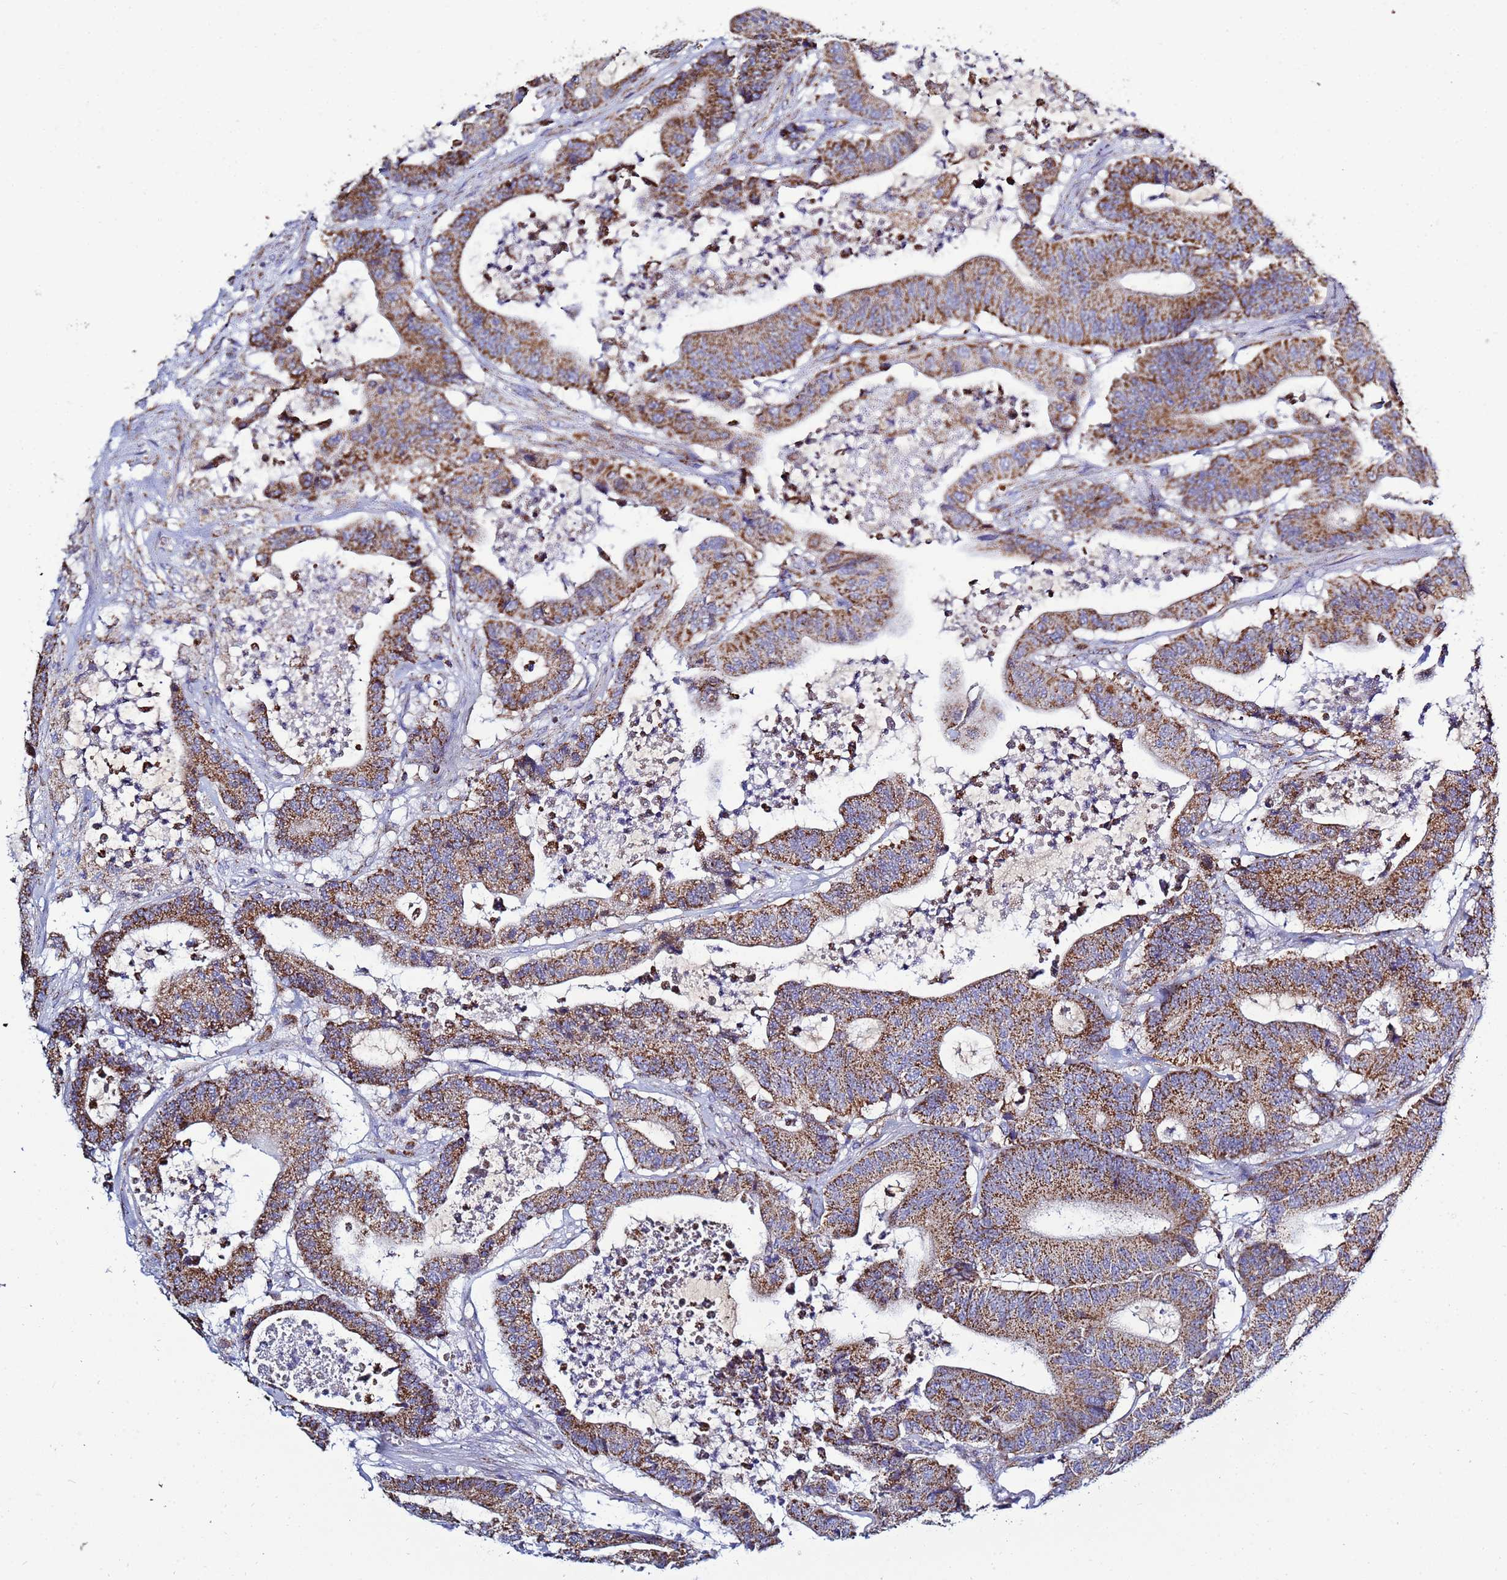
{"staining": {"intensity": "strong", "quantity": ">75%", "location": "cytoplasmic/membranous"}, "tissue": "colorectal cancer", "cell_type": "Tumor cells", "image_type": "cancer", "snomed": [{"axis": "morphology", "description": "Adenocarcinoma, NOS"}, {"axis": "topography", "description": "Colon"}], "caption": "The micrograph shows a brown stain indicating the presence of a protein in the cytoplasmic/membranous of tumor cells in adenocarcinoma (colorectal). The staining is performed using DAB brown chromogen to label protein expression. The nuclei are counter-stained blue using hematoxylin.", "gene": "COQ4", "patient": {"sex": "female", "age": 84}}